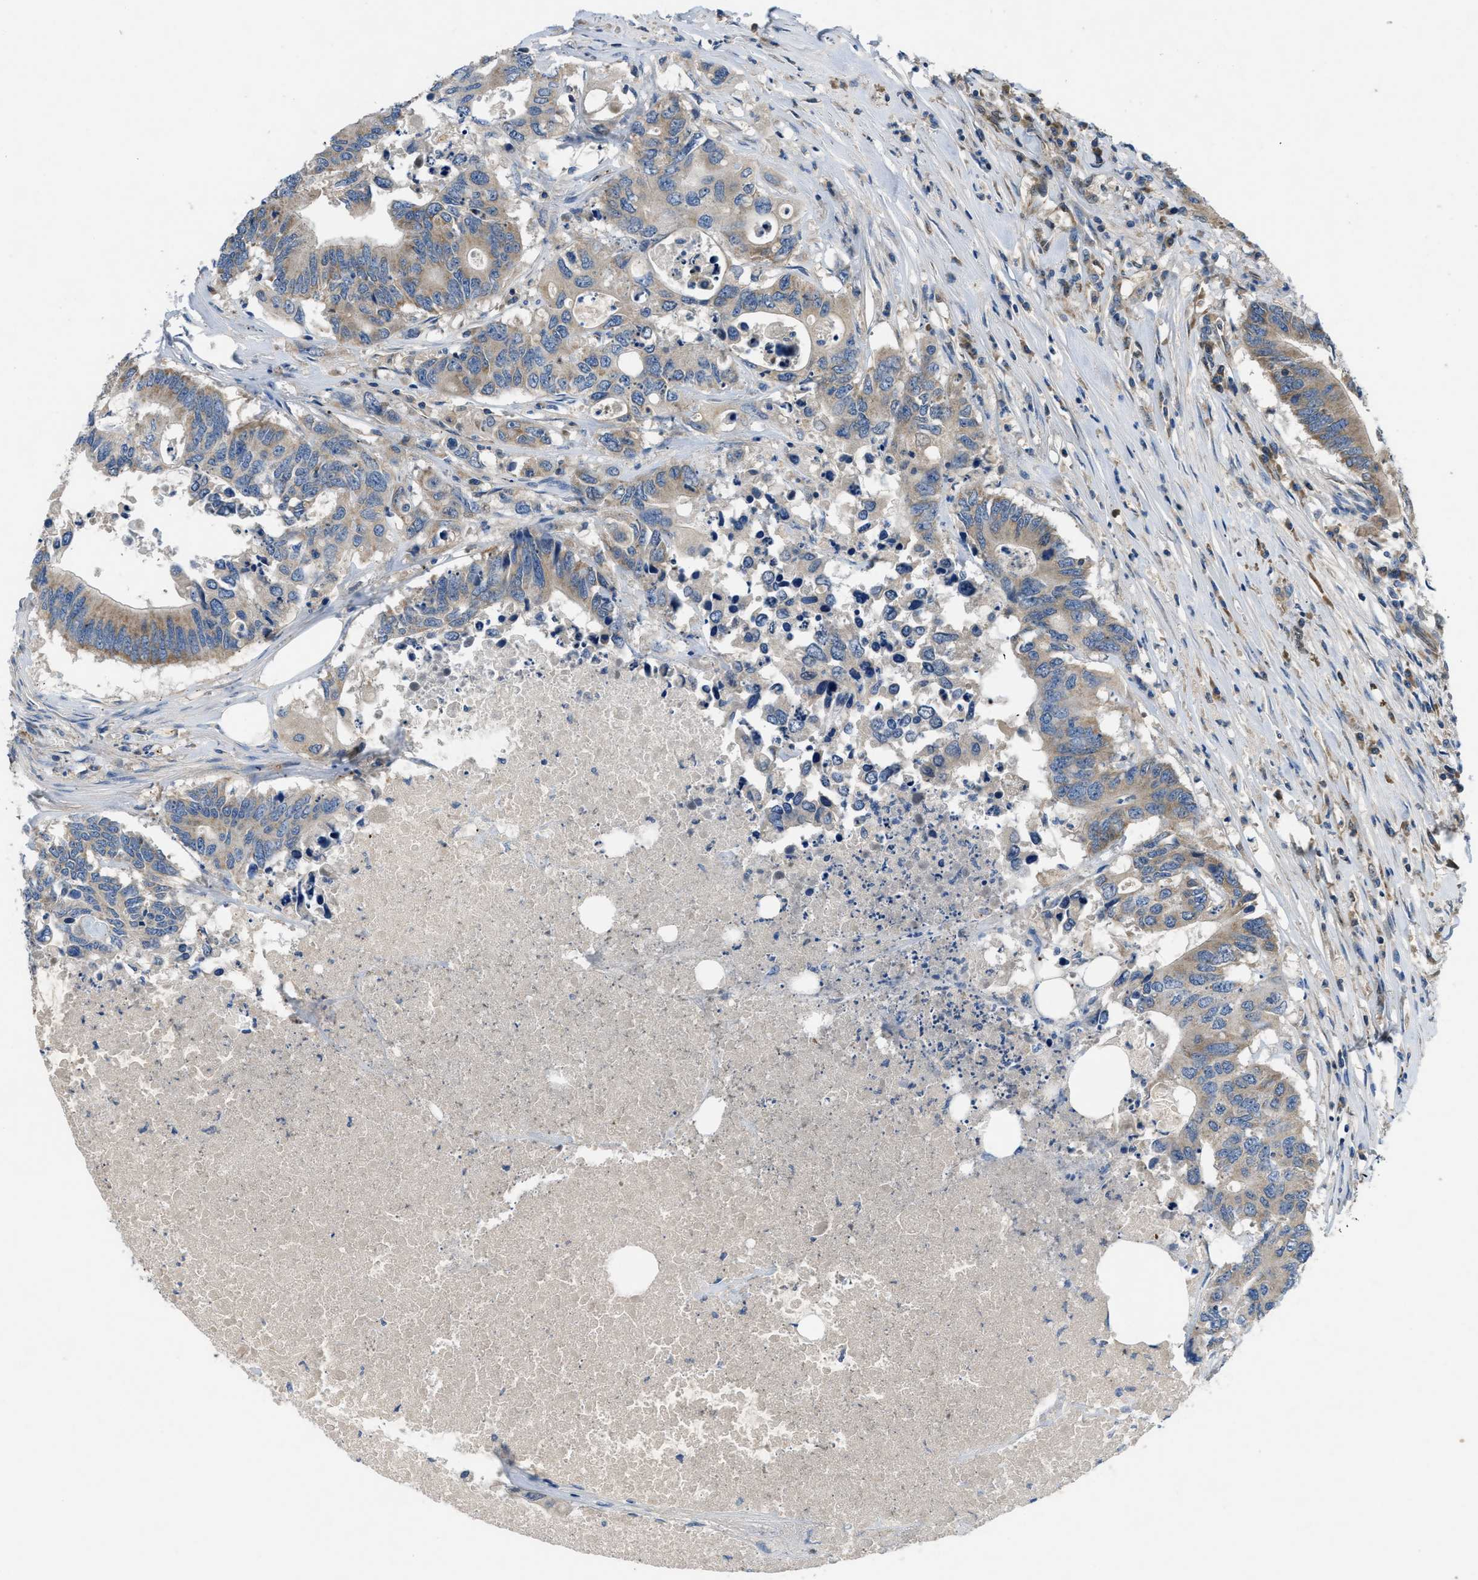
{"staining": {"intensity": "moderate", "quantity": ">75%", "location": "cytoplasmic/membranous"}, "tissue": "colorectal cancer", "cell_type": "Tumor cells", "image_type": "cancer", "snomed": [{"axis": "morphology", "description": "Adenocarcinoma, NOS"}, {"axis": "topography", "description": "Colon"}], "caption": "An IHC image of tumor tissue is shown. Protein staining in brown highlights moderate cytoplasmic/membranous positivity in colorectal cancer (adenocarcinoma) within tumor cells.", "gene": "PNKD", "patient": {"sex": "male", "age": 71}}